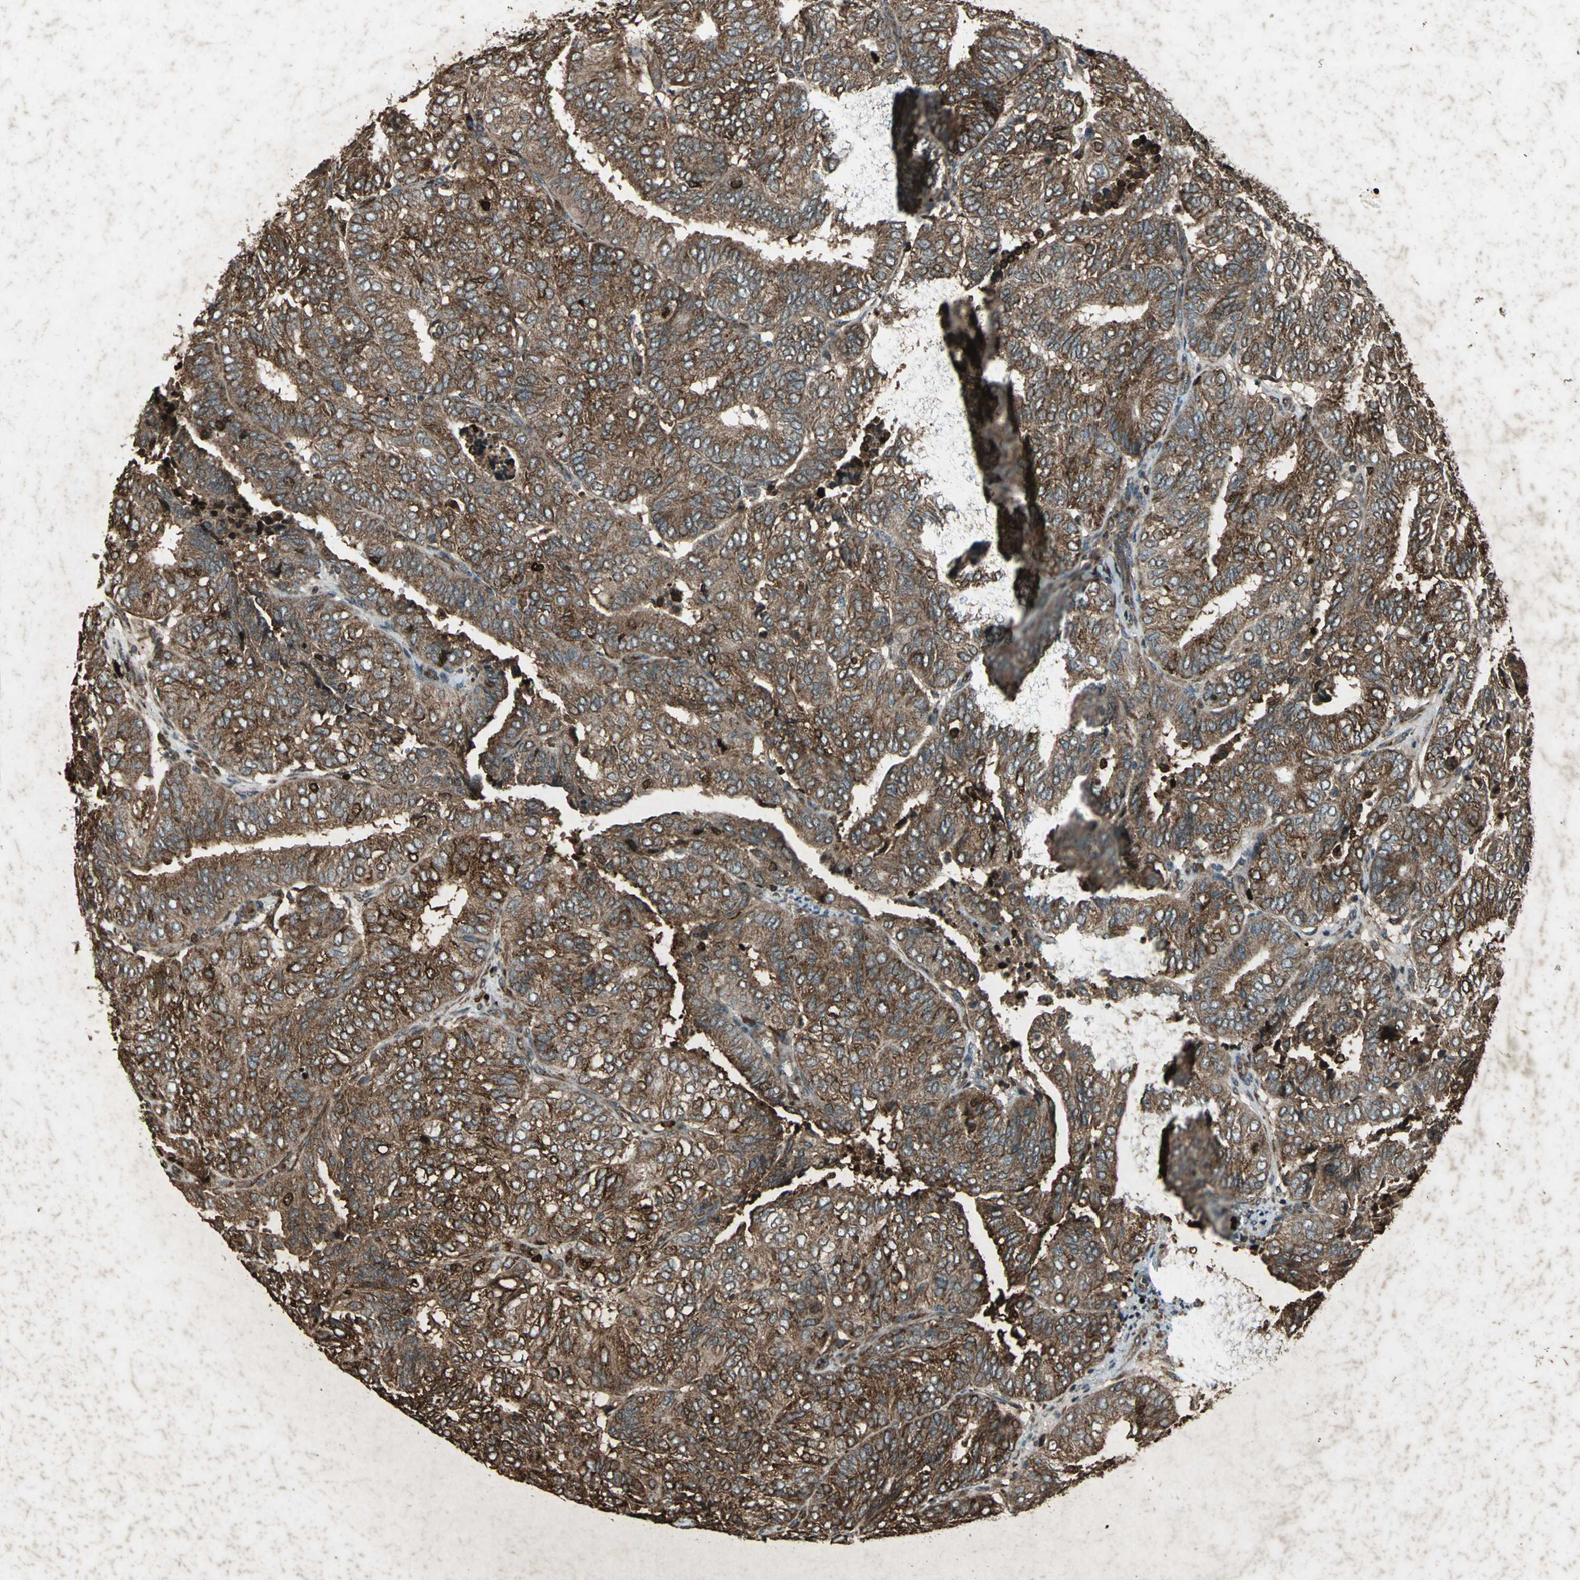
{"staining": {"intensity": "strong", "quantity": ">75%", "location": "cytoplasmic/membranous,nuclear"}, "tissue": "endometrial cancer", "cell_type": "Tumor cells", "image_type": "cancer", "snomed": [{"axis": "morphology", "description": "Adenocarcinoma, NOS"}, {"axis": "topography", "description": "Uterus"}], "caption": "Immunohistochemical staining of human adenocarcinoma (endometrial) shows high levels of strong cytoplasmic/membranous and nuclear expression in approximately >75% of tumor cells.", "gene": "SEPTIN4", "patient": {"sex": "female", "age": 60}}